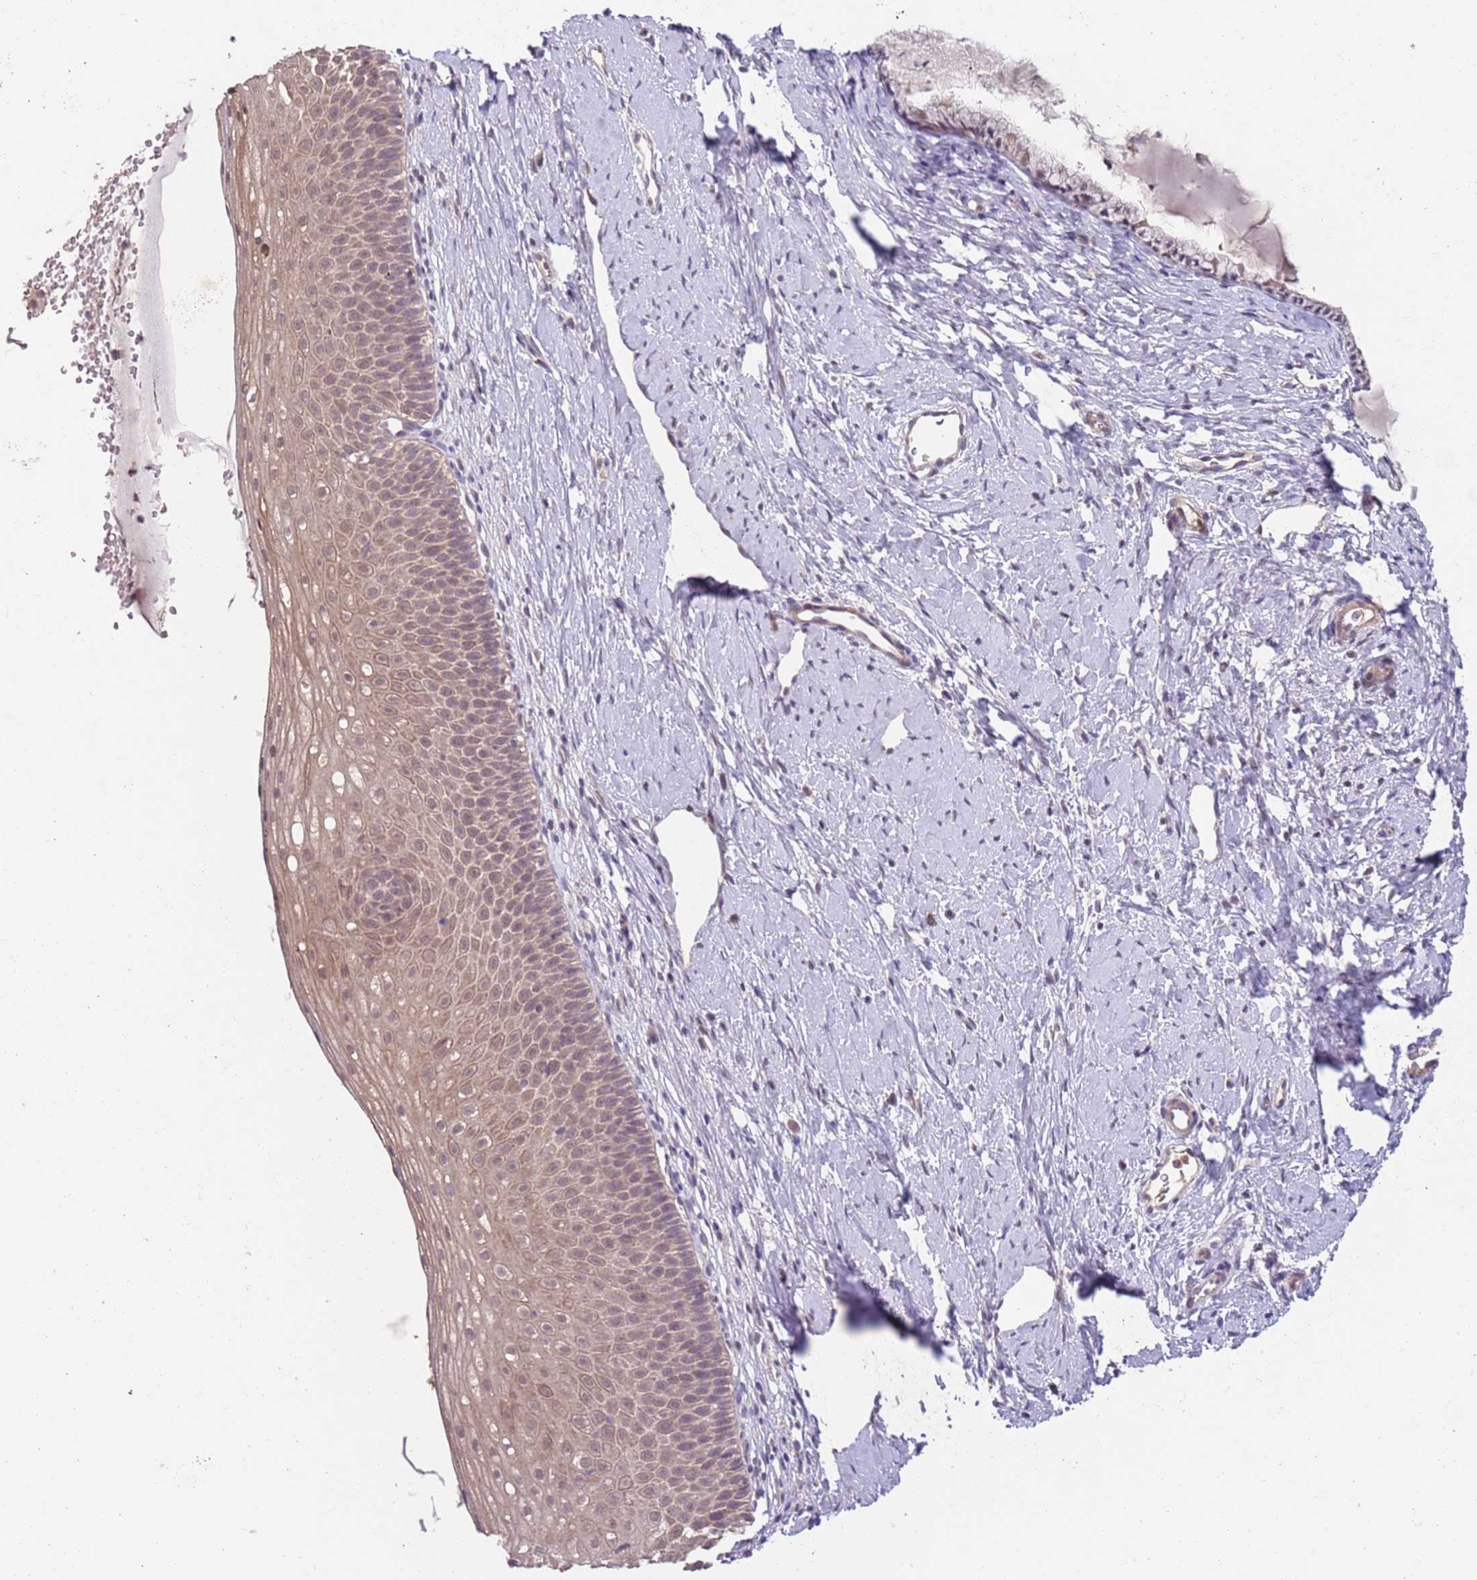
{"staining": {"intensity": "weak", "quantity": ">75%", "location": "cytoplasmic/membranous"}, "tissue": "cervix", "cell_type": "Glandular cells", "image_type": "normal", "snomed": [{"axis": "morphology", "description": "Normal tissue, NOS"}, {"axis": "topography", "description": "Cervix"}], "caption": "A low amount of weak cytoplasmic/membranous staining is present in approximately >75% of glandular cells in benign cervix. The protein of interest is stained brown, and the nuclei are stained in blue (DAB (3,3'-diaminobenzidine) IHC with brightfield microscopy, high magnification).", "gene": "MEI1", "patient": {"sex": "female", "age": 57}}